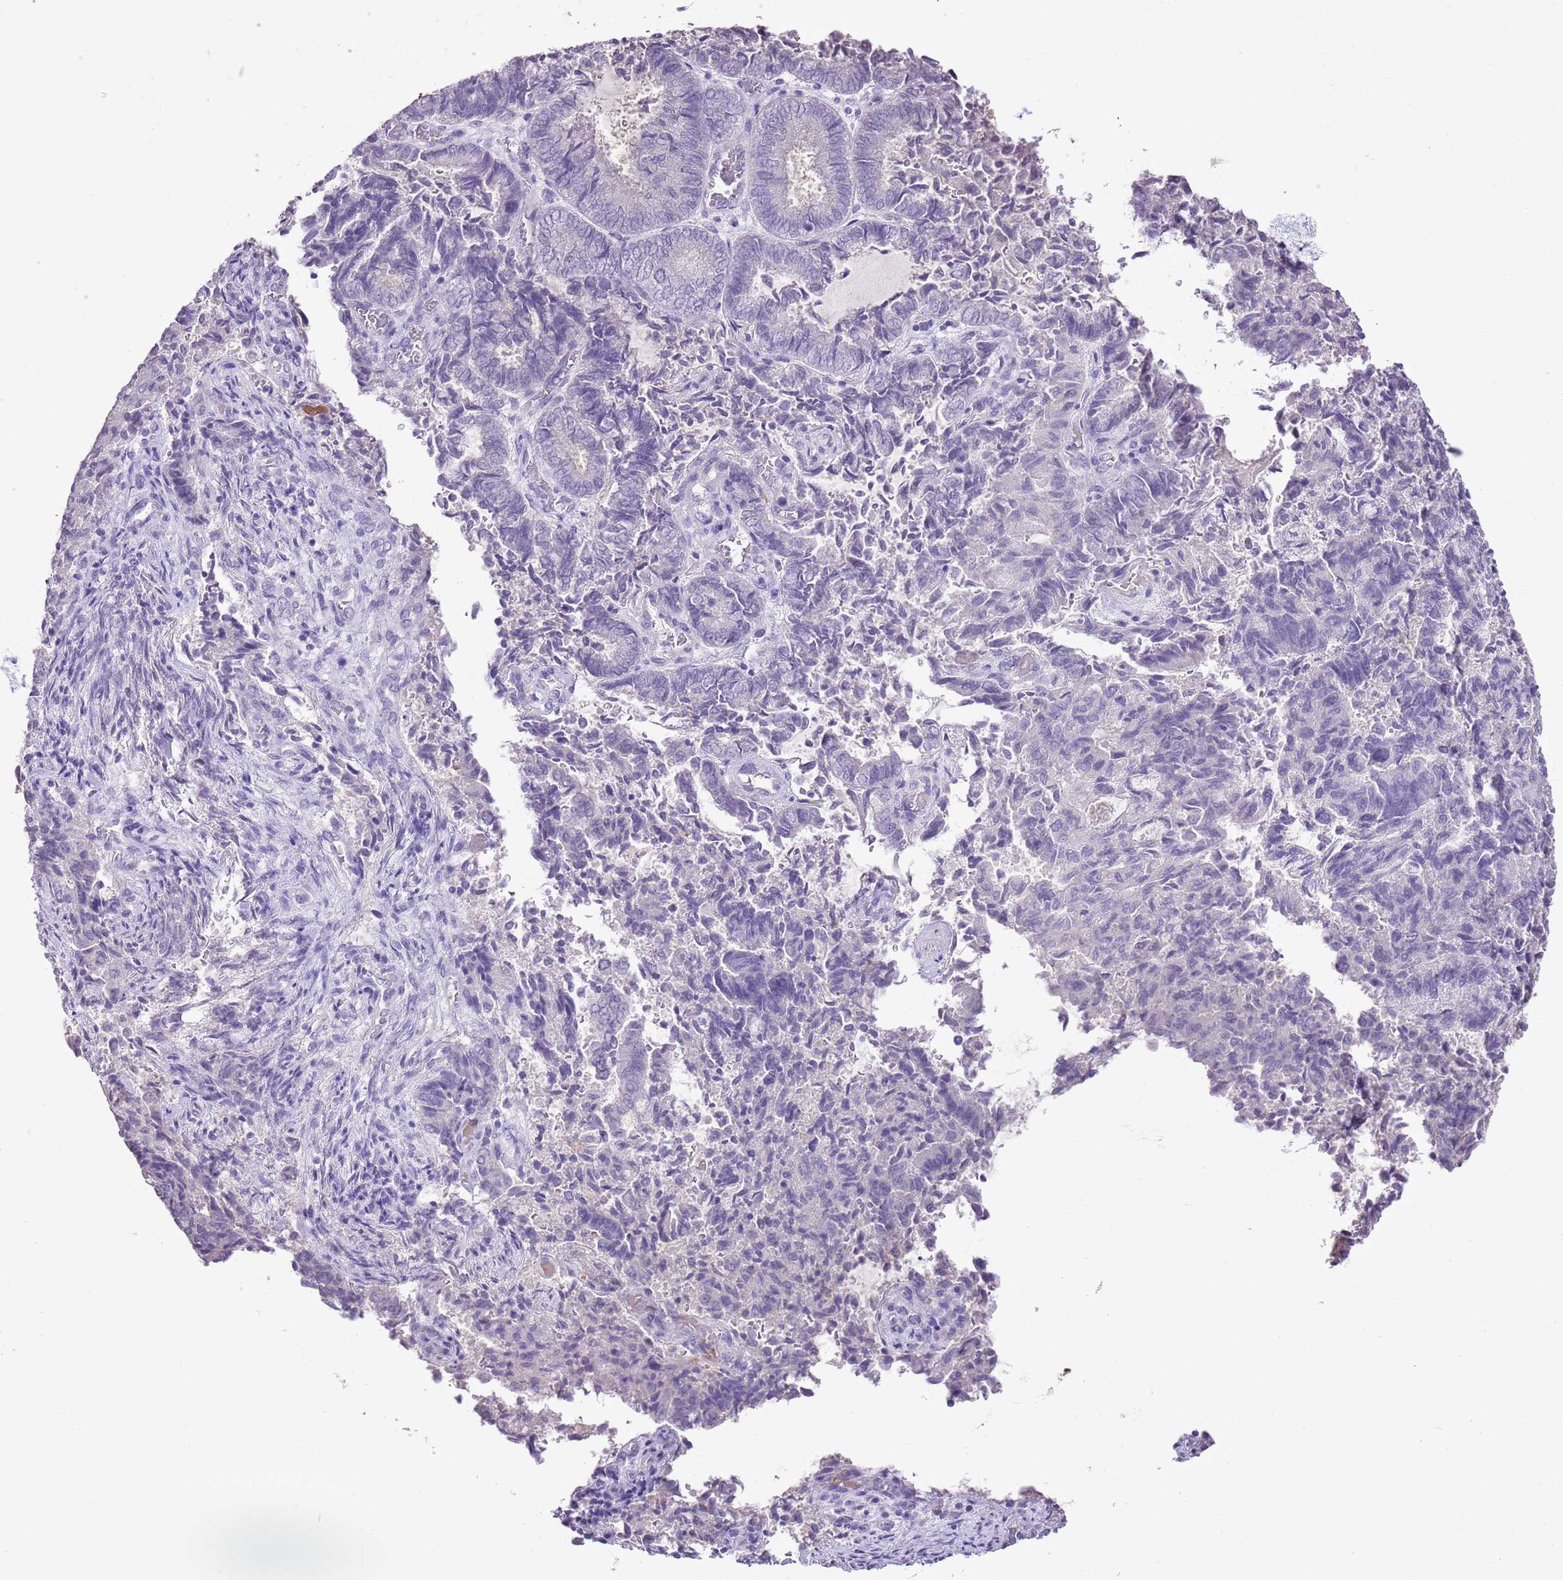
{"staining": {"intensity": "negative", "quantity": "none", "location": "none"}, "tissue": "endometrial cancer", "cell_type": "Tumor cells", "image_type": "cancer", "snomed": [{"axis": "morphology", "description": "Adenocarcinoma, NOS"}, {"axis": "topography", "description": "Endometrium"}], "caption": "Protein analysis of endometrial cancer demonstrates no significant expression in tumor cells.", "gene": "XPO7", "patient": {"sex": "female", "age": 80}}